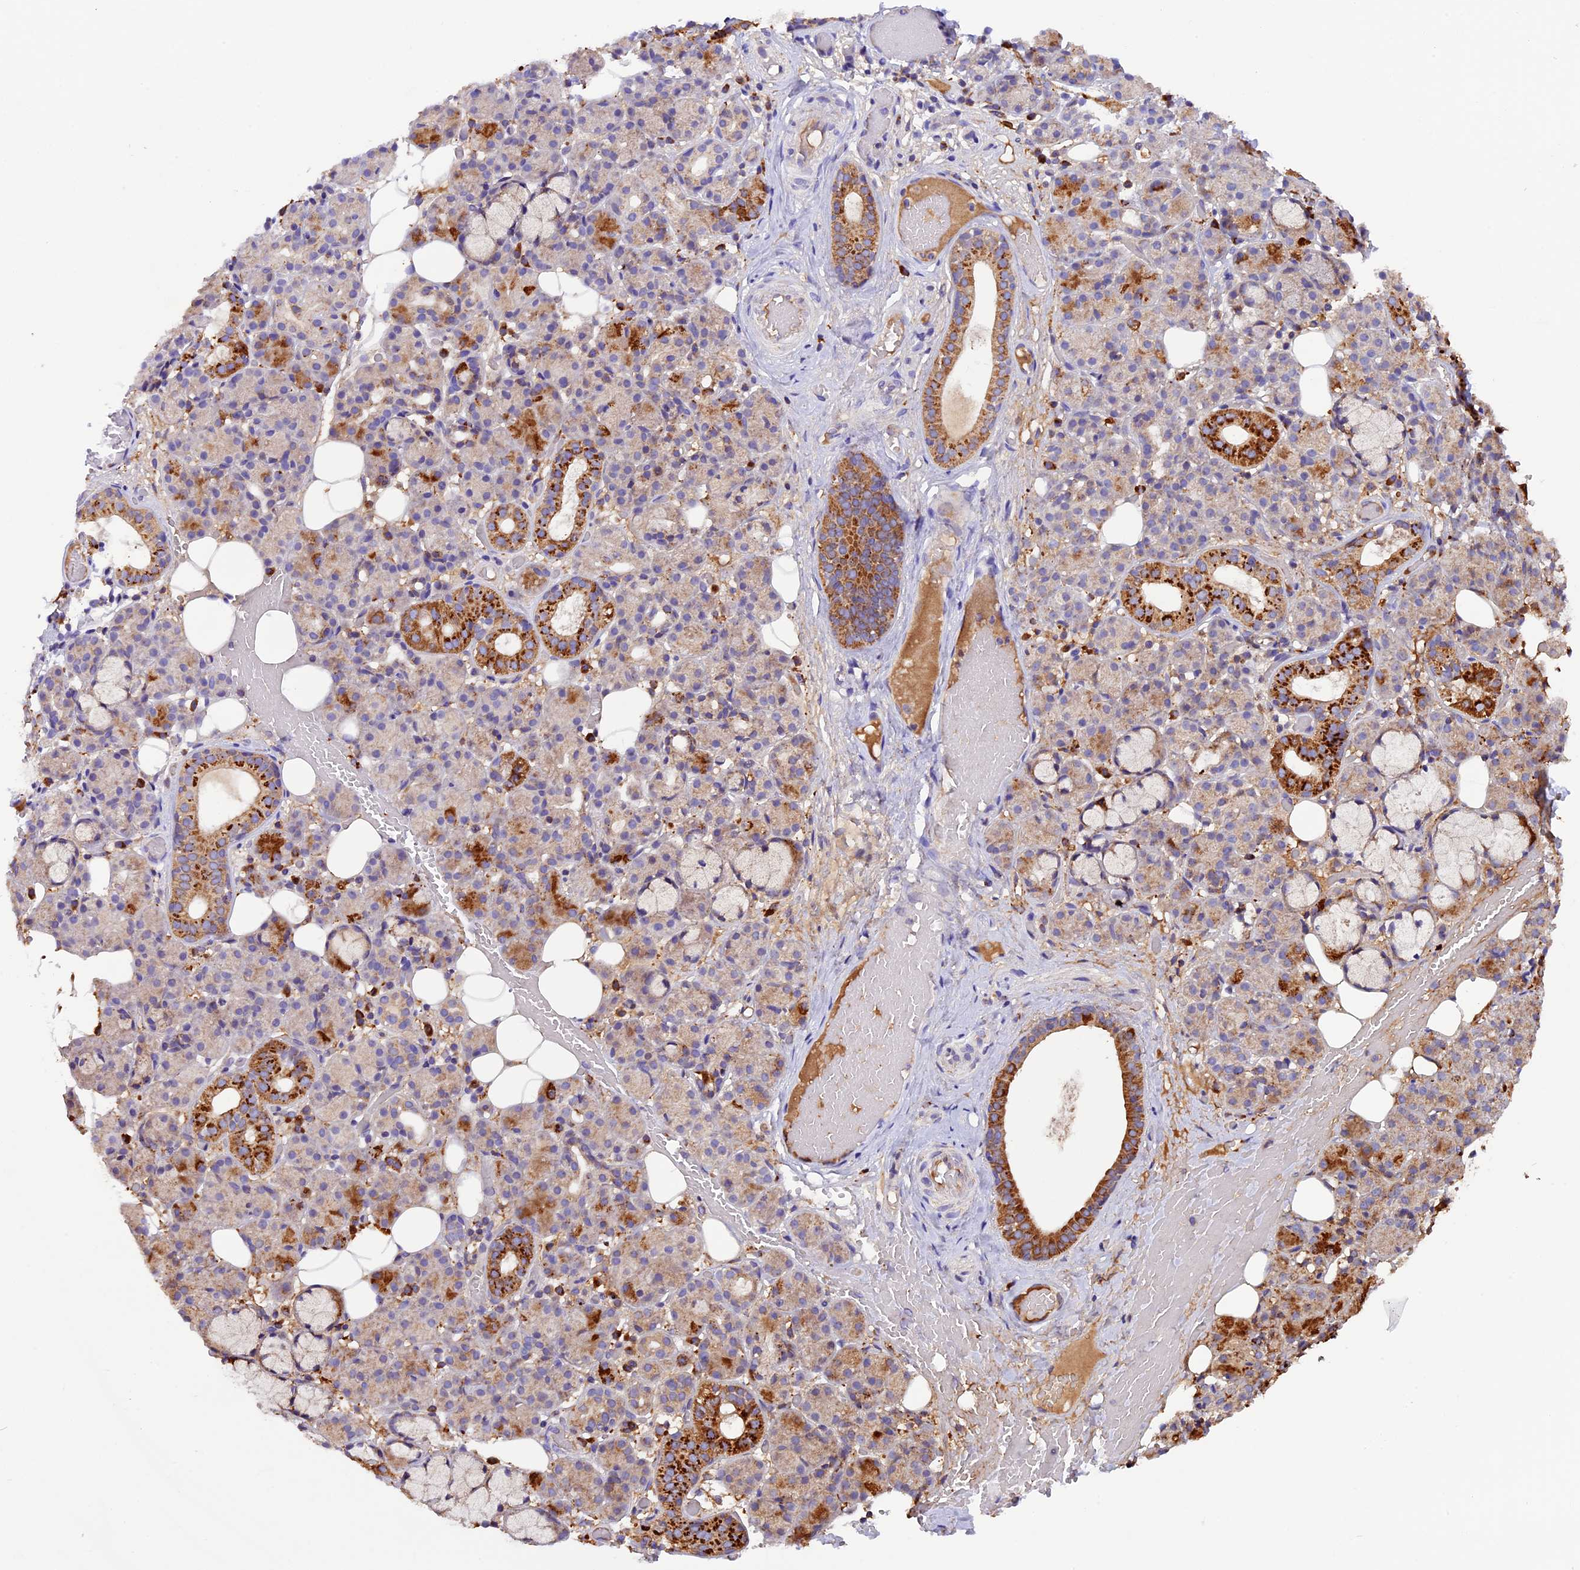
{"staining": {"intensity": "strong", "quantity": "25%-75%", "location": "cytoplasmic/membranous"}, "tissue": "salivary gland", "cell_type": "Glandular cells", "image_type": "normal", "snomed": [{"axis": "morphology", "description": "Normal tissue, NOS"}, {"axis": "topography", "description": "Salivary gland"}], "caption": "Immunohistochemistry micrograph of benign salivary gland: human salivary gland stained using immunohistochemistry exhibits high levels of strong protein expression localized specifically in the cytoplasmic/membranous of glandular cells, appearing as a cytoplasmic/membranous brown color.", "gene": "METTL22", "patient": {"sex": "male", "age": 63}}